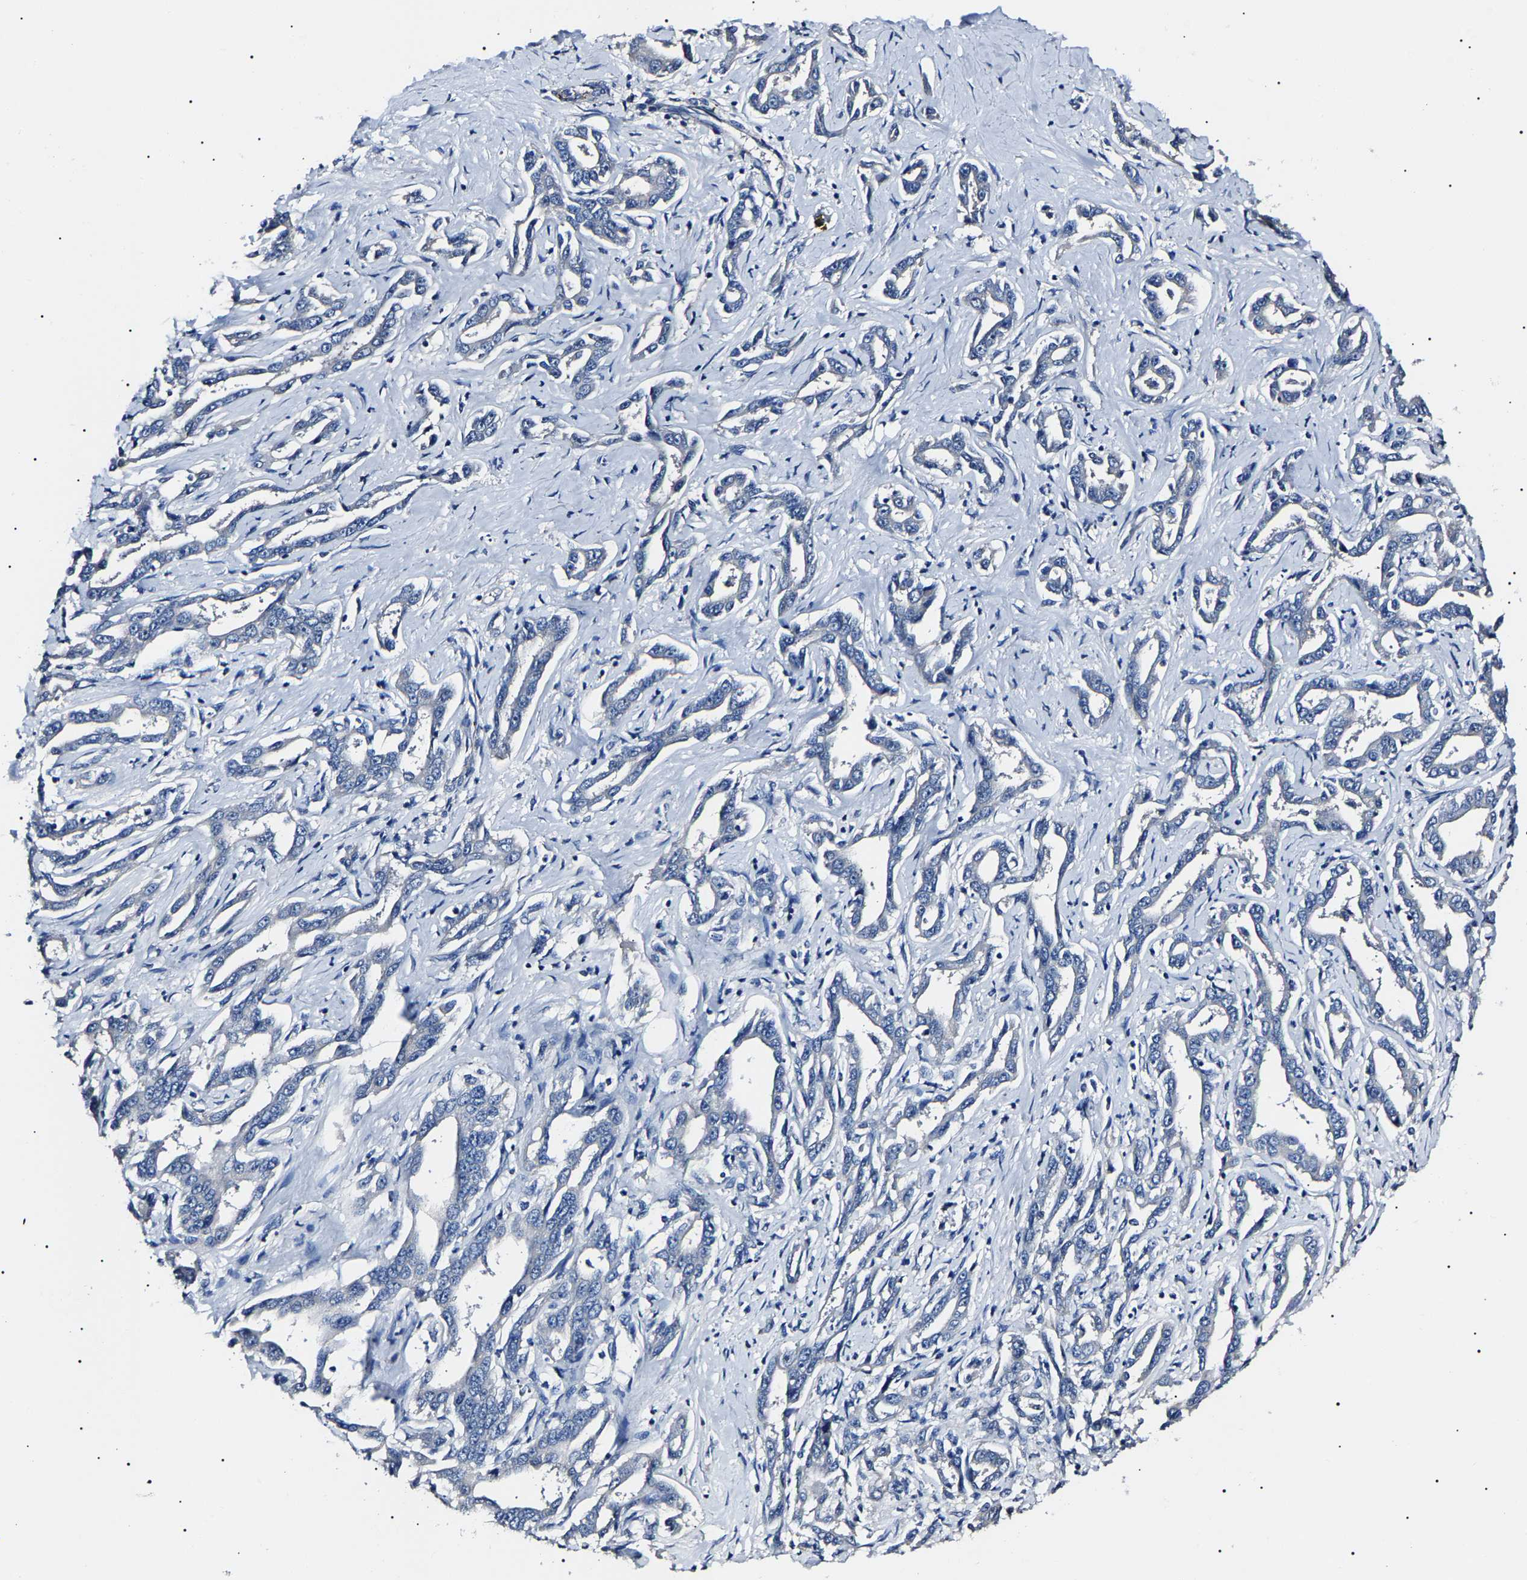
{"staining": {"intensity": "negative", "quantity": "none", "location": "none"}, "tissue": "liver cancer", "cell_type": "Tumor cells", "image_type": "cancer", "snomed": [{"axis": "morphology", "description": "Cholangiocarcinoma"}, {"axis": "topography", "description": "Liver"}], "caption": "A histopathology image of liver cancer stained for a protein reveals no brown staining in tumor cells.", "gene": "KLHL42", "patient": {"sex": "male", "age": 59}}